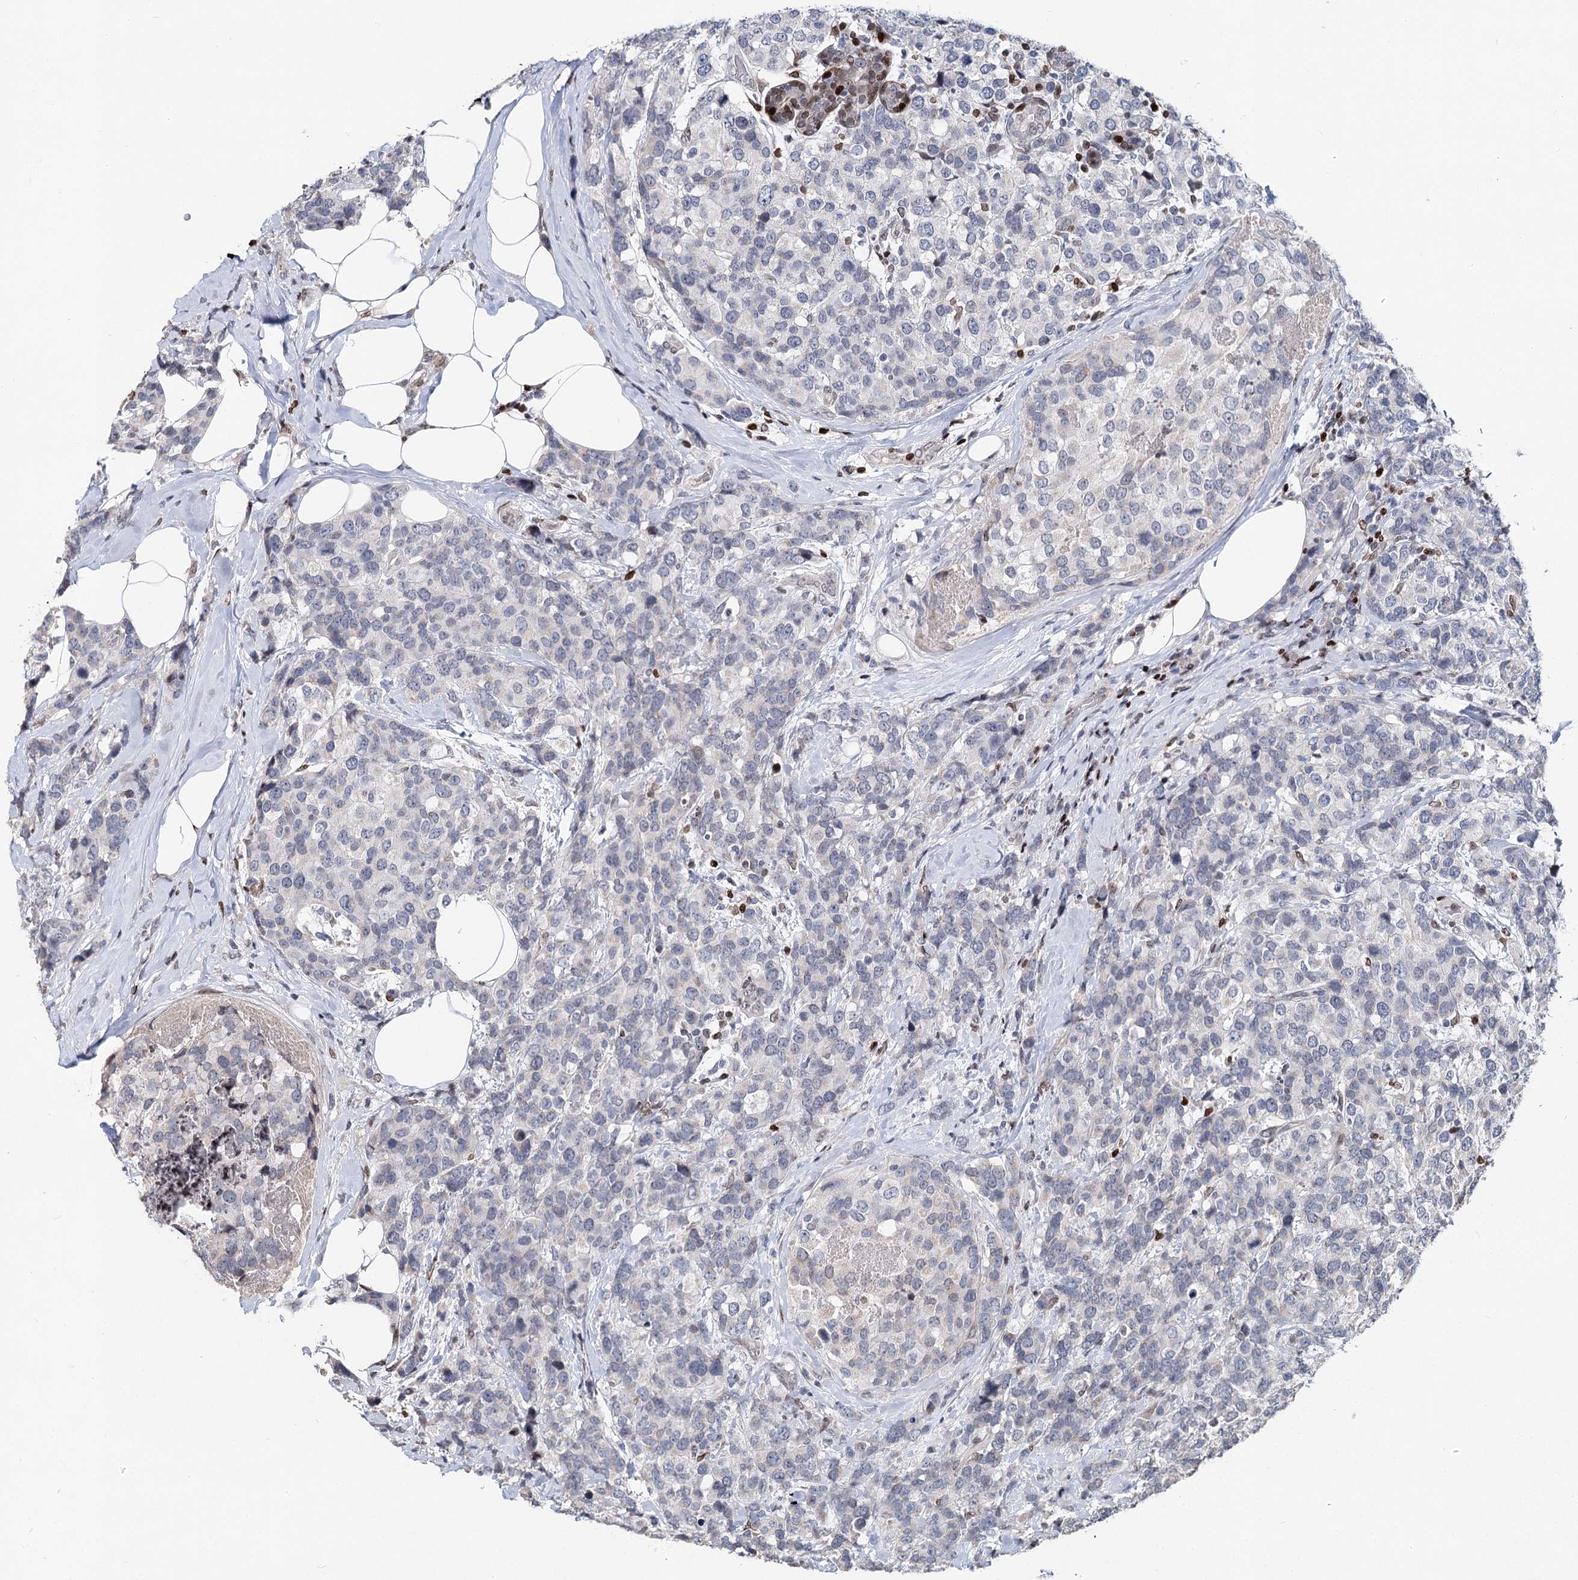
{"staining": {"intensity": "negative", "quantity": "none", "location": "none"}, "tissue": "breast cancer", "cell_type": "Tumor cells", "image_type": "cancer", "snomed": [{"axis": "morphology", "description": "Lobular carcinoma"}, {"axis": "topography", "description": "Breast"}], "caption": "Histopathology image shows no significant protein staining in tumor cells of breast cancer (lobular carcinoma).", "gene": "FRMD4A", "patient": {"sex": "female", "age": 59}}